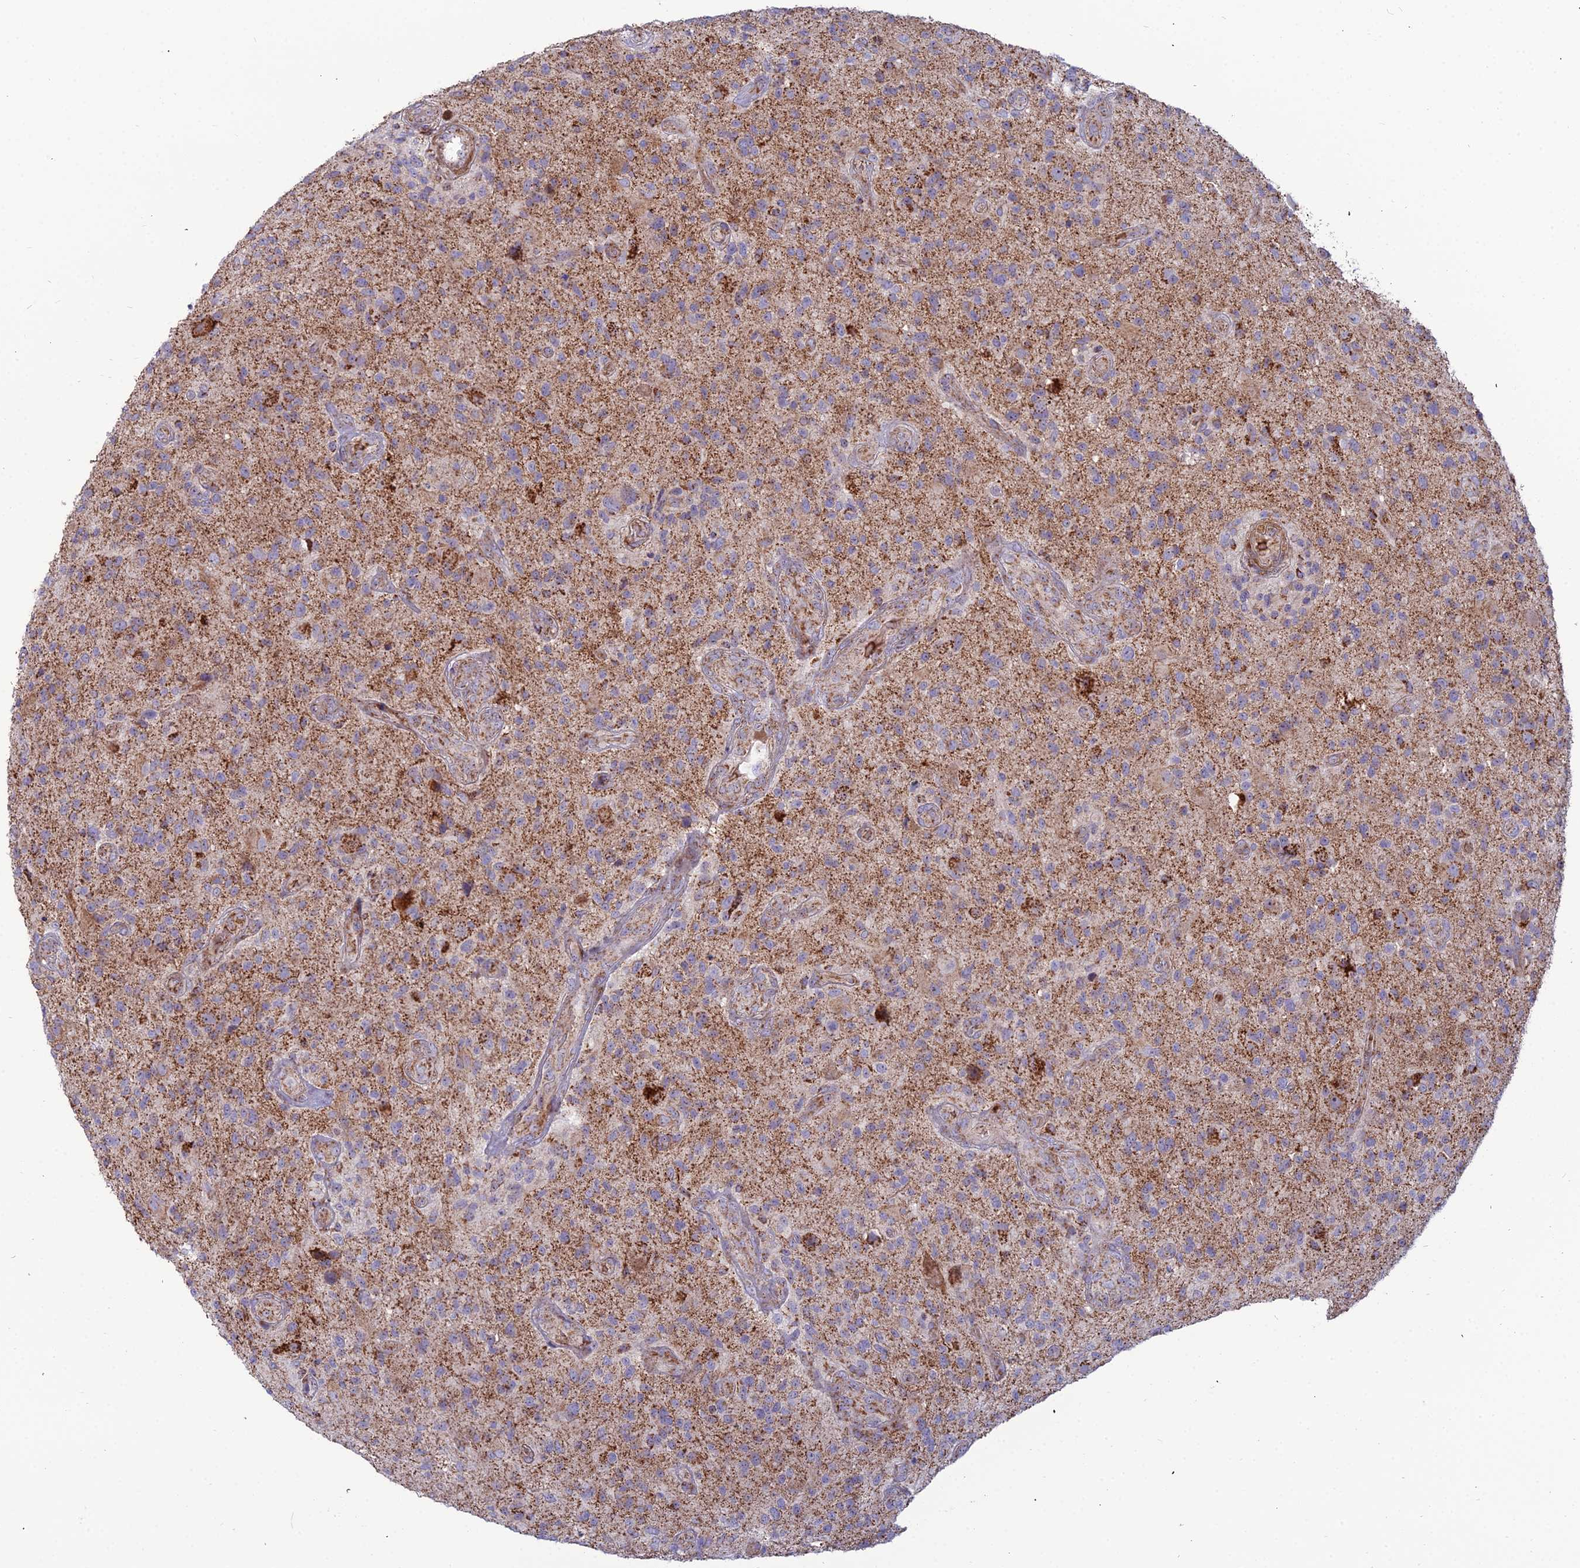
{"staining": {"intensity": "weak", "quantity": "25%-75%", "location": "cytoplasmic/membranous"}, "tissue": "glioma", "cell_type": "Tumor cells", "image_type": "cancer", "snomed": [{"axis": "morphology", "description": "Glioma, malignant, High grade"}, {"axis": "topography", "description": "Brain"}], "caption": "Protein expression by IHC demonstrates weak cytoplasmic/membranous staining in approximately 25%-75% of tumor cells in malignant glioma (high-grade). The staining was performed using DAB (3,3'-diaminobenzidine) to visualize the protein expression in brown, while the nuclei were stained in blue with hematoxylin (Magnification: 20x).", "gene": "SLC35F4", "patient": {"sex": "male", "age": 47}}